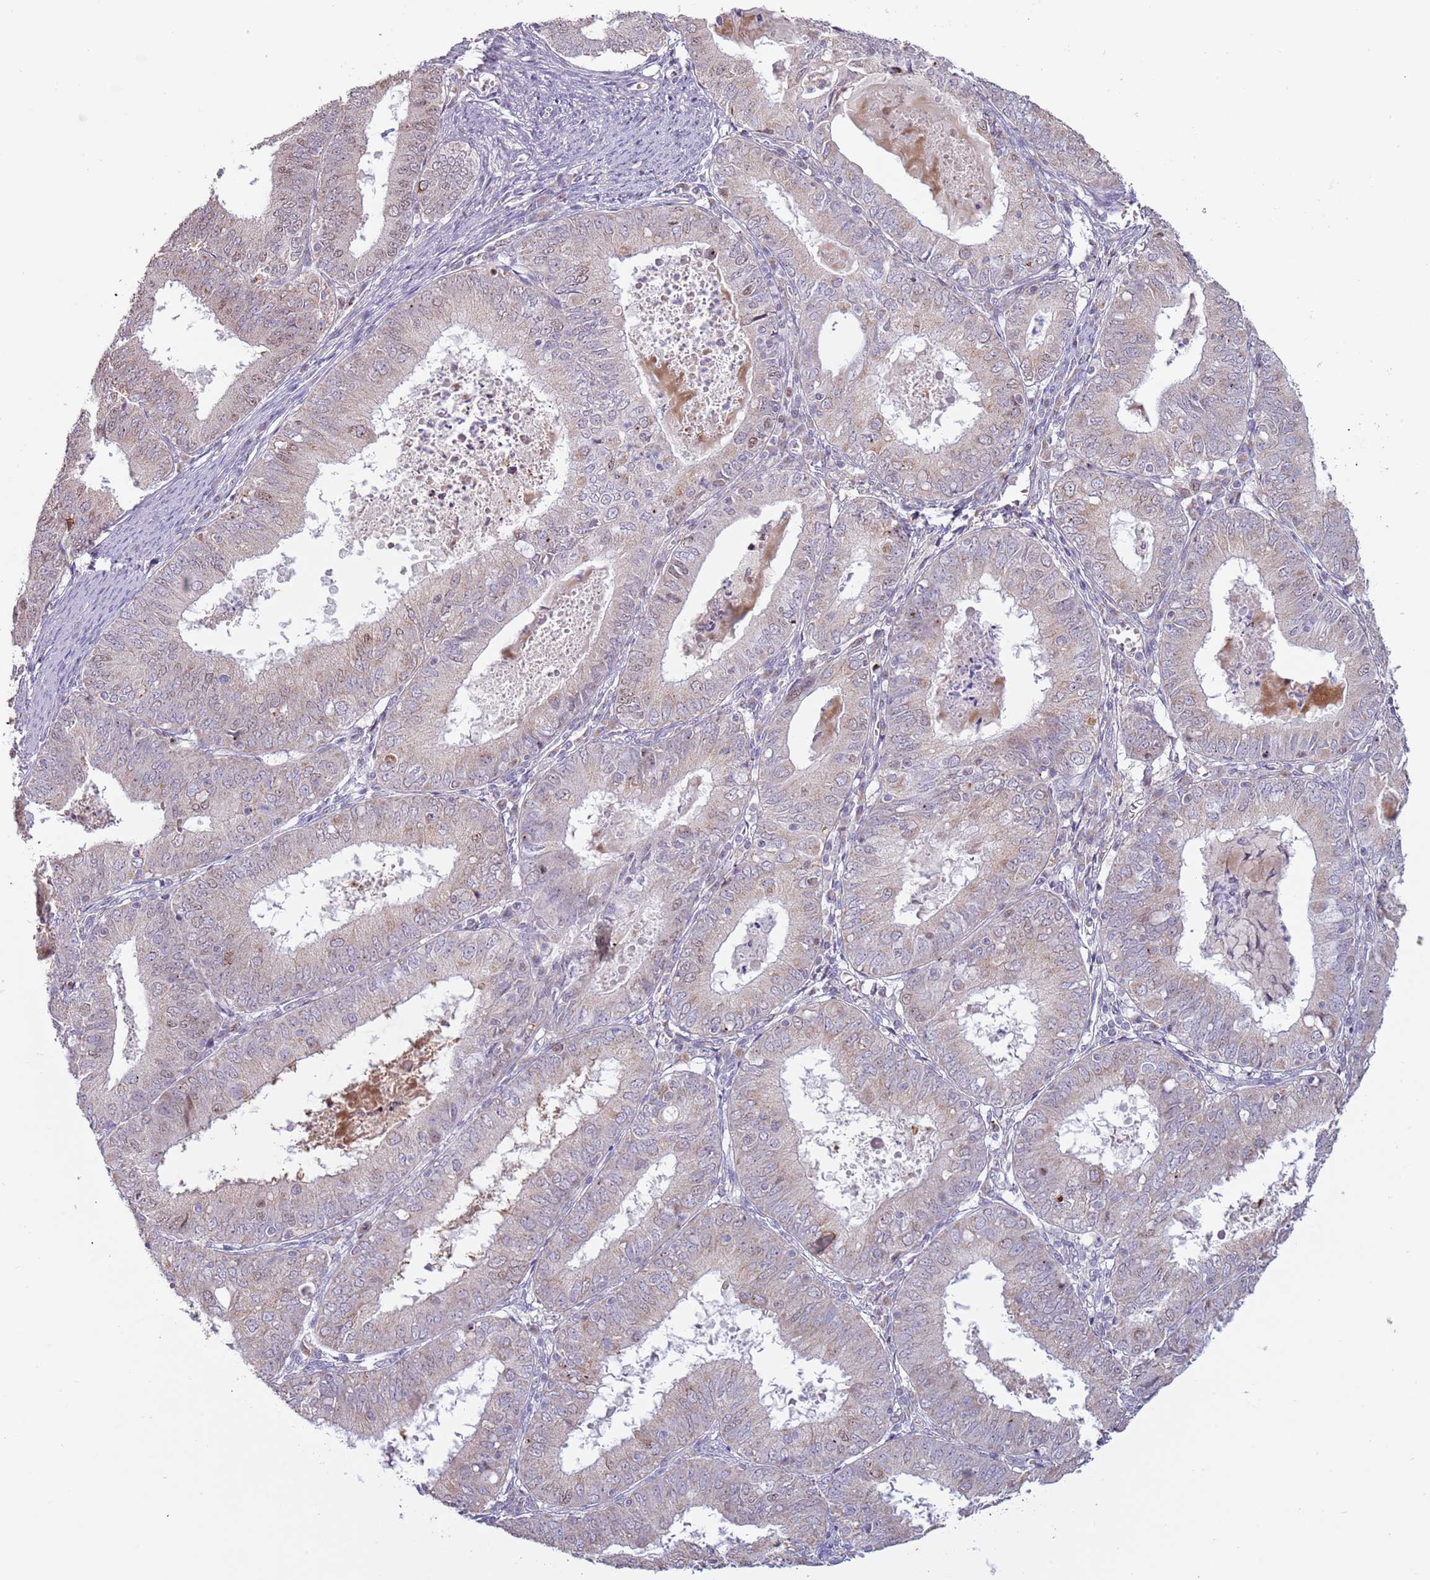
{"staining": {"intensity": "weak", "quantity": "25%-75%", "location": "cytoplasmic/membranous,nuclear"}, "tissue": "endometrial cancer", "cell_type": "Tumor cells", "image_type": "cancer", "snomed": [{"axis": "morphology", "description": "Adenocarcinoma, NOS"}, {"axis": "topography", "description": "Endometrium"}], "caption": "The immunohistochemical stain highlights weak cytoplasmic/membranous and nuclear positivity in tumor cells of endometrial cancer (adenocarcinoma) tissue. The staining is performed using DAB brown chromogen to label protein expression. The nuclei are counter-stained blue using hematoxylin.", "gene": "SYS1", "patient": {"sex": "female", "age": 57}}